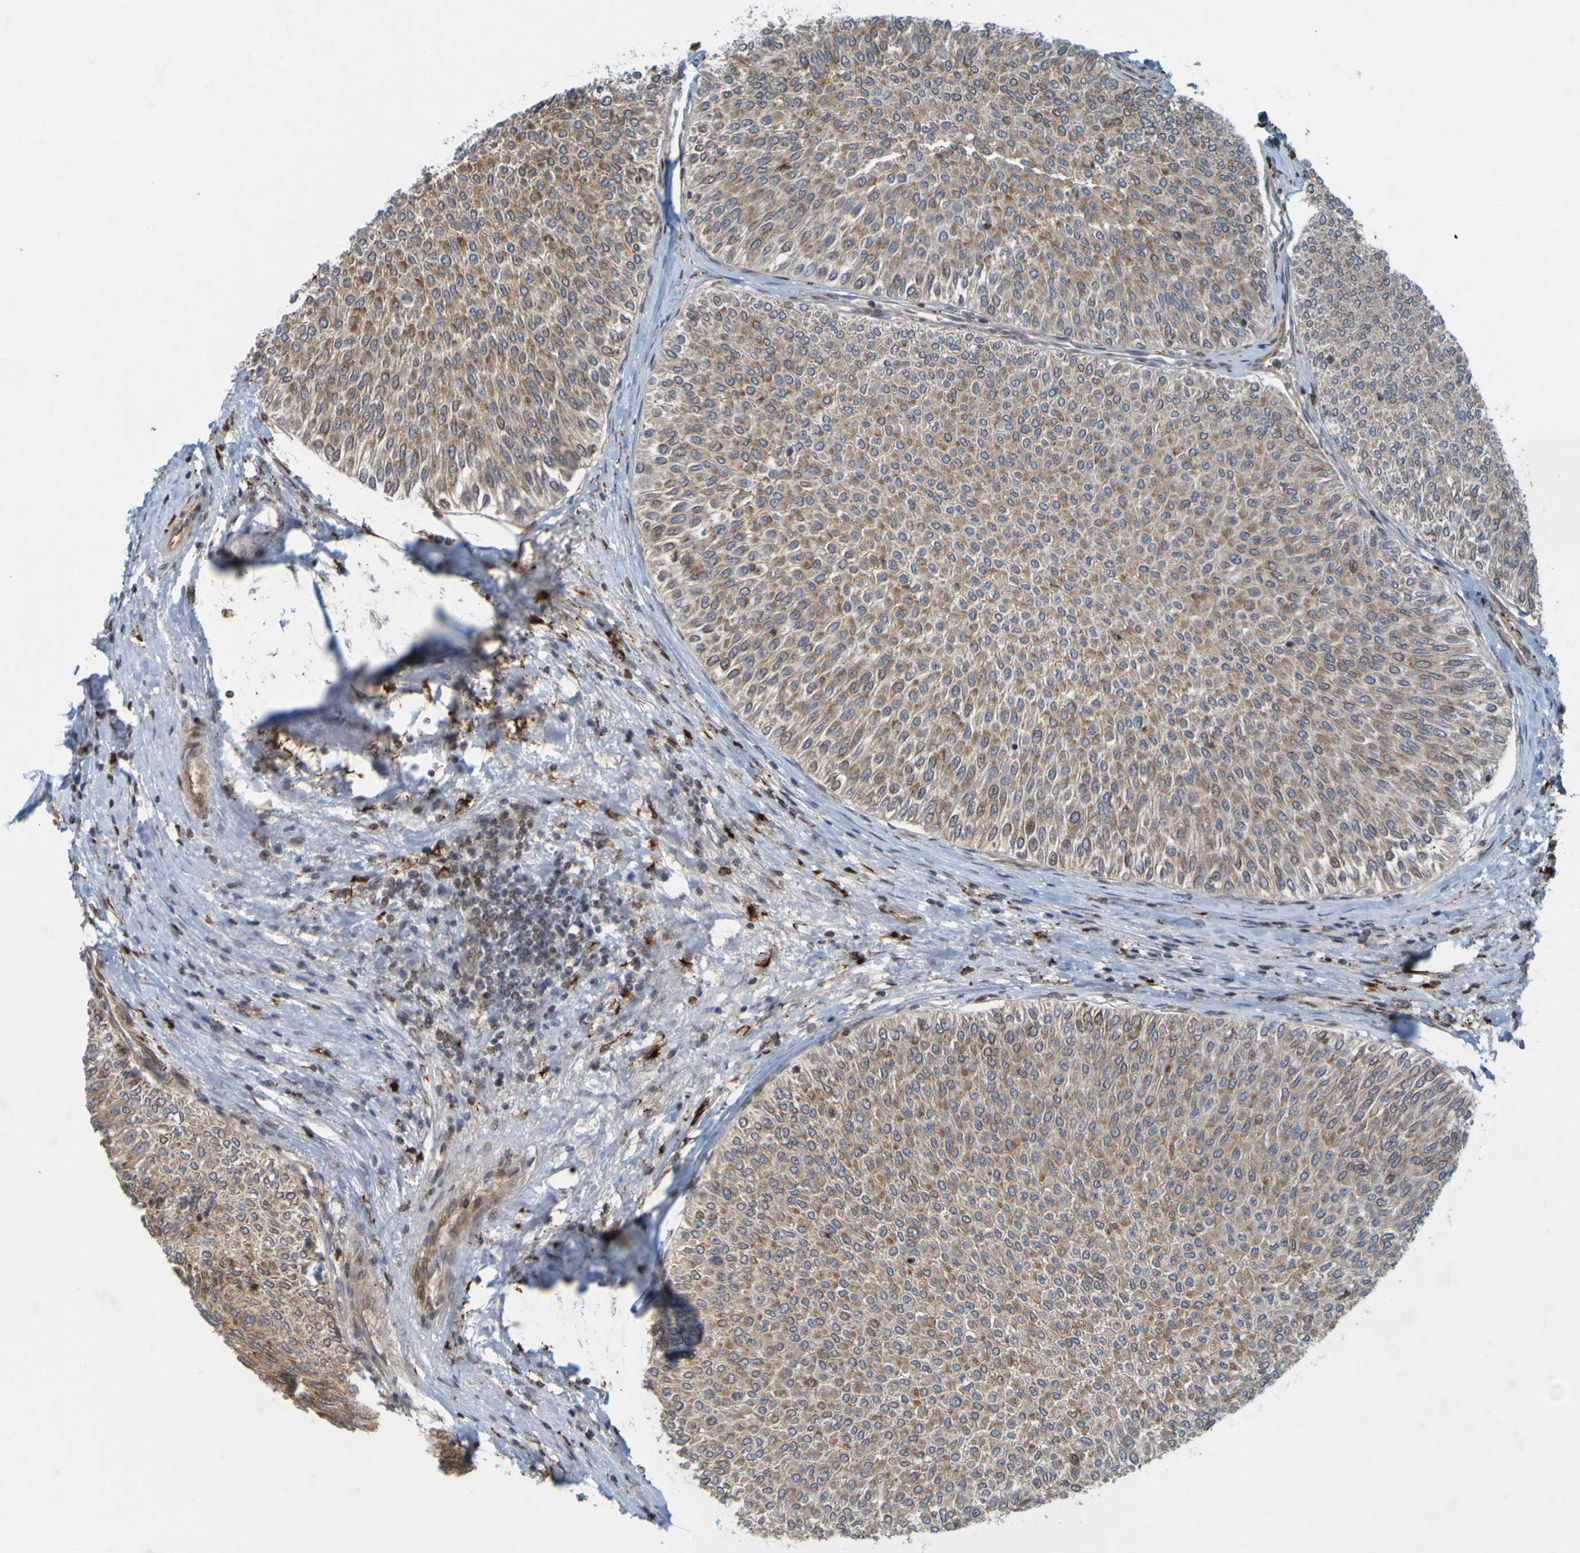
{"staining": {"intensity": "moderate", "quantity": ">75%", "location": "cytoplasmic/membranous"}, "tissue": "urothelial cancer", "cell_type": "Tumor cells", "image_type": "cancer", "snomed": [{"axis": "morphology", "description": "Urothelial carcinoma, Low grade"}, {"axis": "topography", "description": "Urinary bladder"}], "caption": "IHC staining of urothelial cancer, which shows medium levels of moderate cytoplasmic/membranous staining in approximately >75% of tumor cells indicating moderate cytoplasmic/membranous protein positivity. The staining was performed using DAB (3,3'-diaminobenzidine) (brown) for protein detection and nuclei were counterstained in hematoxylin (blue).", "gene": "GUCY1A1", "patient": {"sex": "male", "age": 78}}